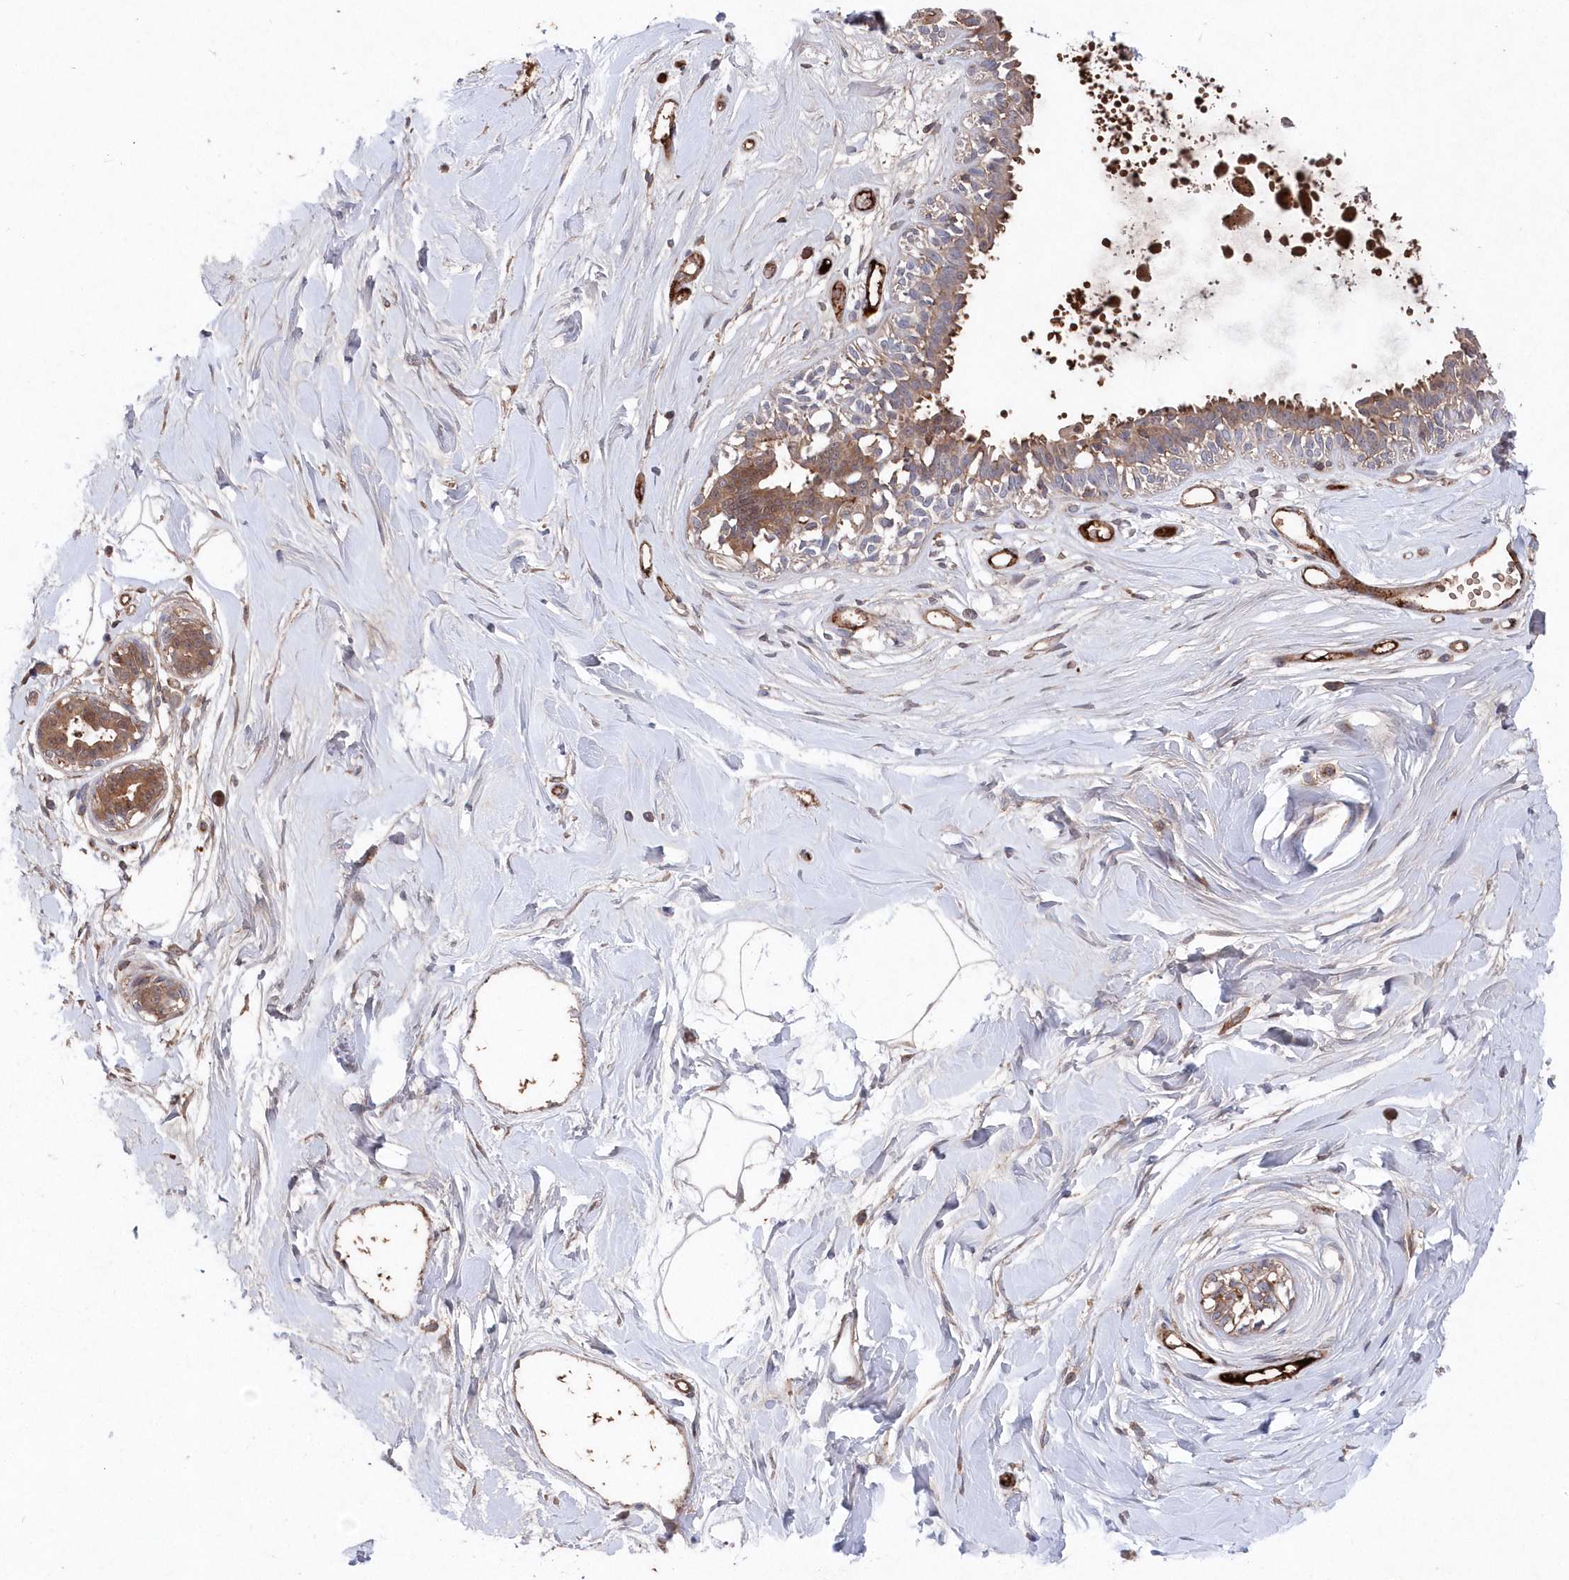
{"staining": {"intensity": "weak", "quantity": "<25%", "location": "cytoplasmic/membranous"}, "tissue": "breast", "cell_type": "Adipocytes", "image_type": "normal", "snomed": [{"axis": "morphology", "description": "Normal tissue, NOS"}, {"axis": "topography", "description": "Breast"}], "caption": "Immunohistochemistry of normal breast reveals no positivity in adipocytes.", "gene": "ABHD14B", "patient": {"sex": "female", "age": 45}}